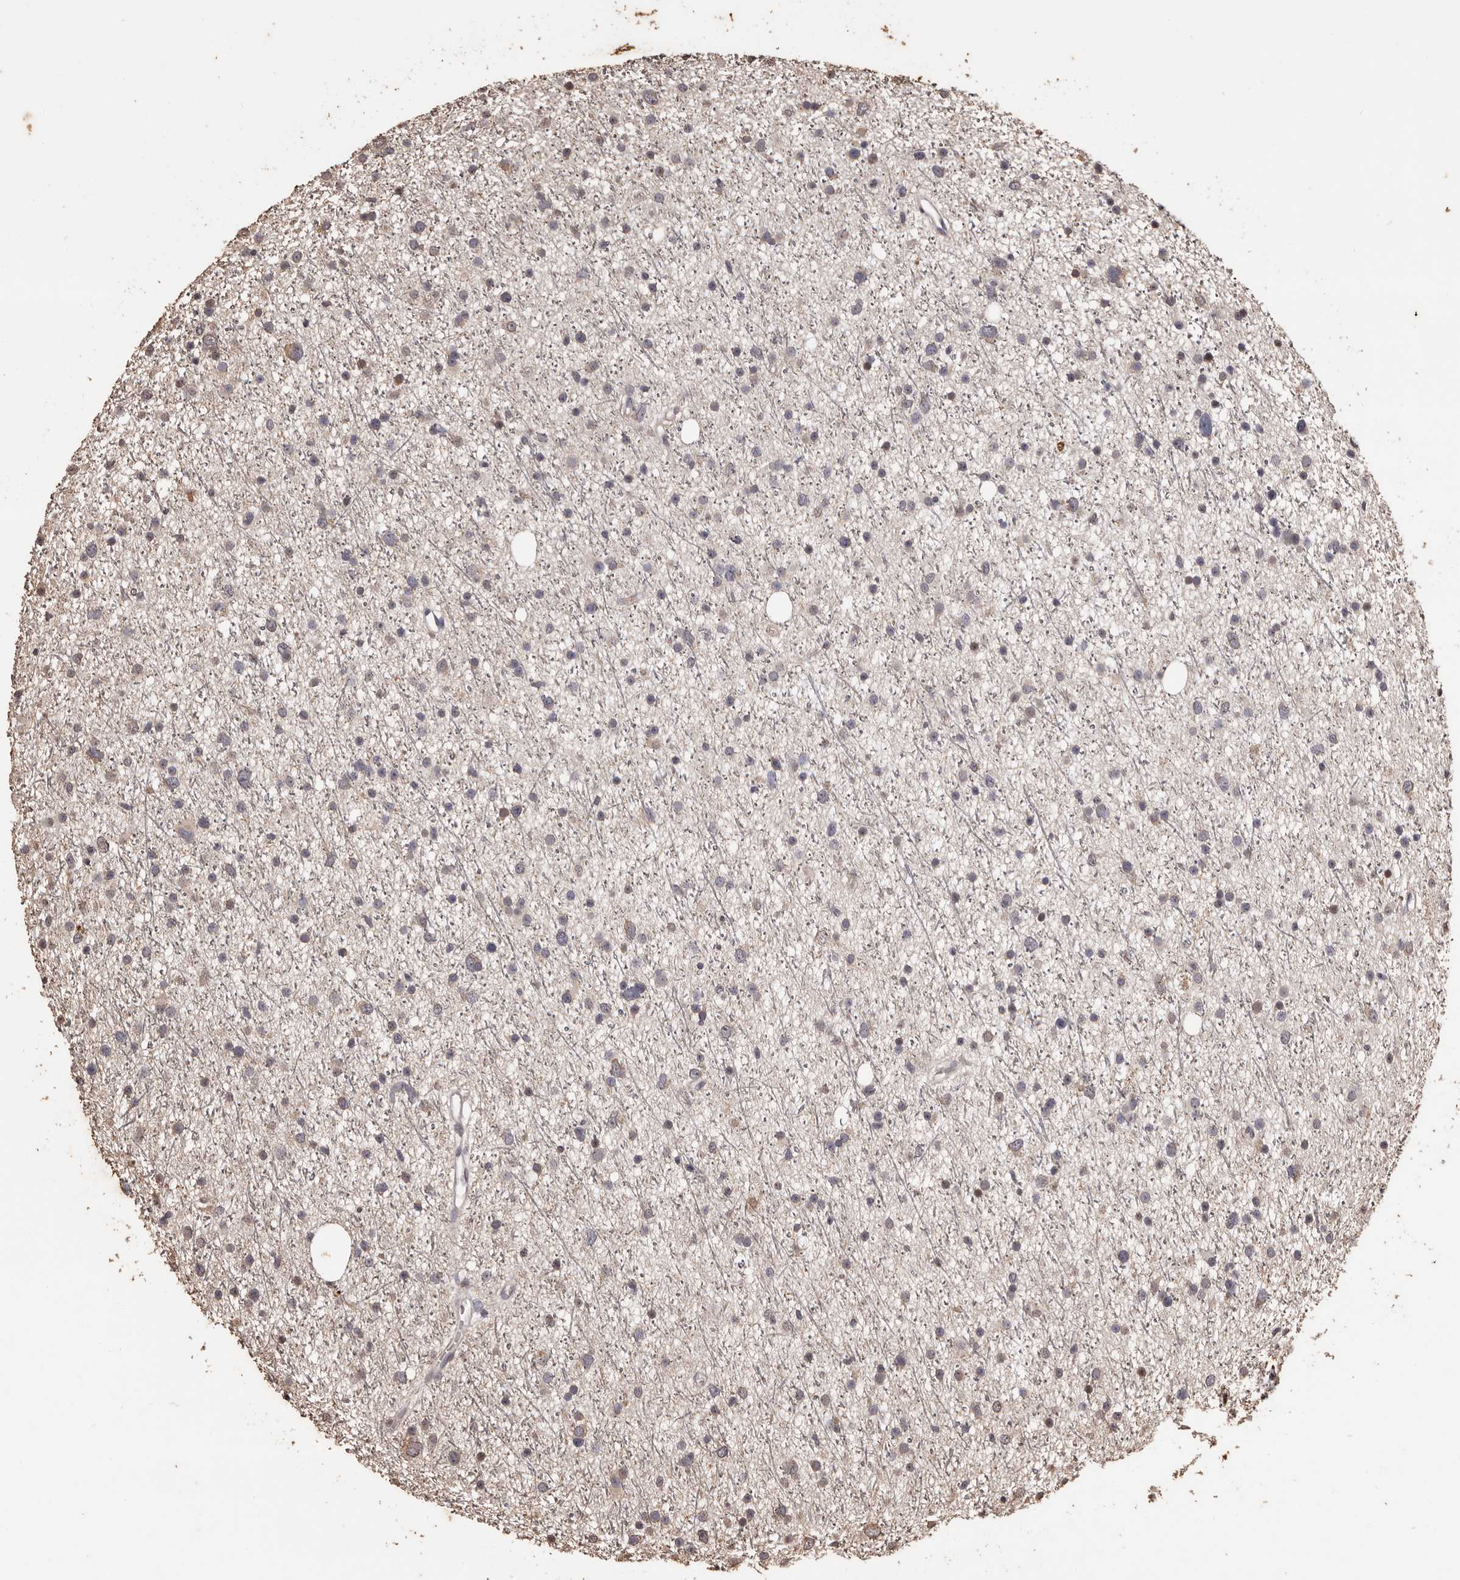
{"staining": {"intensity": "weak", "quantity": "<25%", "location": "cytoplasmic/membranous"}, "tissue": "glioma", "cell_type": "Tumor cells", "image_type": "cancer", "snomed": [{"axis": "morphology", "description": "Glioma, malignant, Low grade"}, {"axis": "topography", "description": "Cerebral cortex"}], "caption": "This is a image of IHC staining of glioma, which shows no expression in tumor cells.", "gene": "NAV1", "patient": {"sex": "female", "age": 39}}